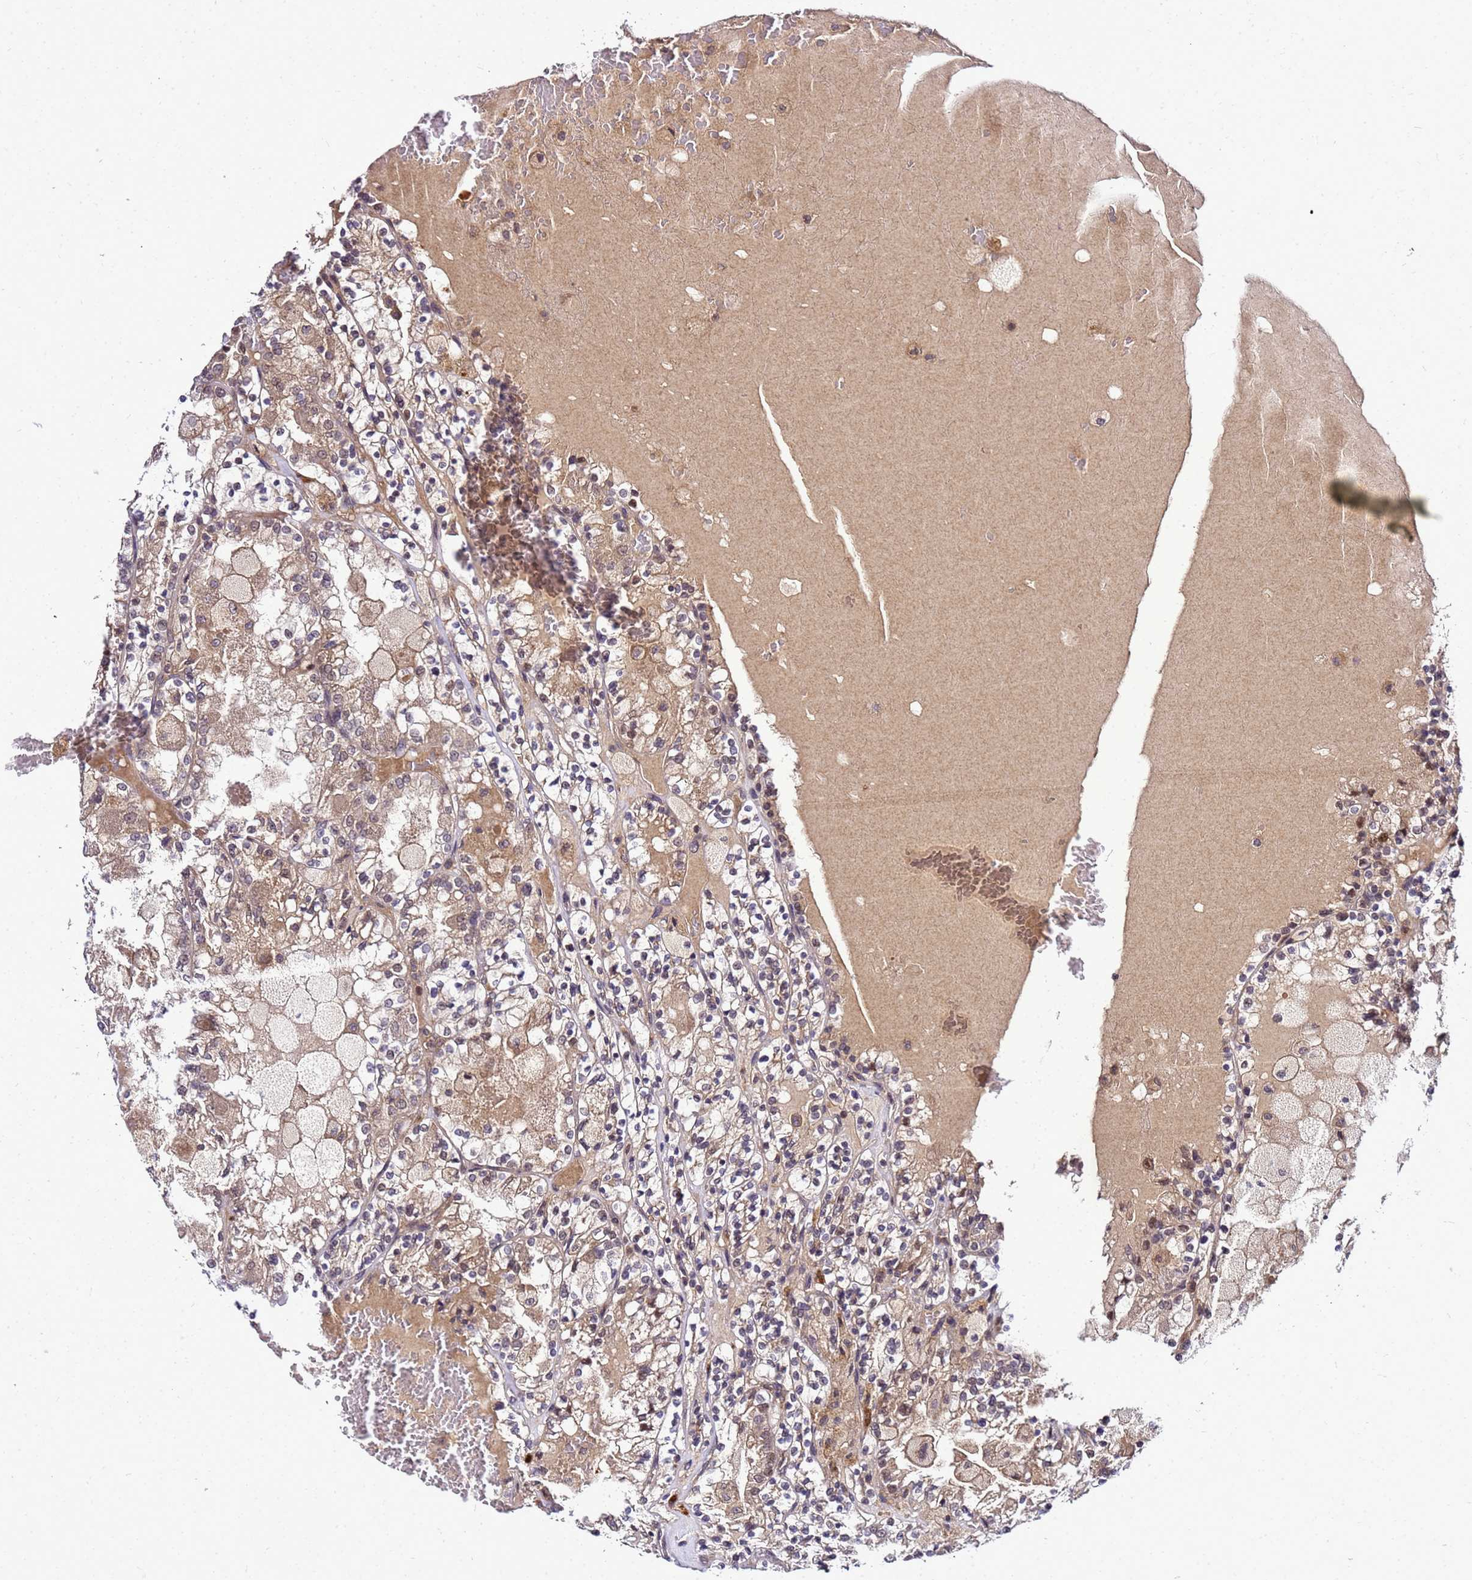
{"staining": {"intensity": "weak", "quantity": "25%-75%", "location": "cytoplasmic/membranous"}, "tissue": "renal cancer", "cell_type": "Tumor cells", "image_type": "cancer", "snomed": [{"axis": "morphology", "description": "Adenocarcinoma, NOS"}, {"axis": "topography", "description": "Kidney"}], "caption": "Immunohistochemical staining of human renal cancer displays low levels of weak cytoplasmic/membranous expression in about 25%-75% of tumor cells. (DAB (3,3'-diaminobenzidine) IHC with brightfield microscopy, high magnification).", "gene": "SAT1", "patient": {"sex": "female", "age": 56}}